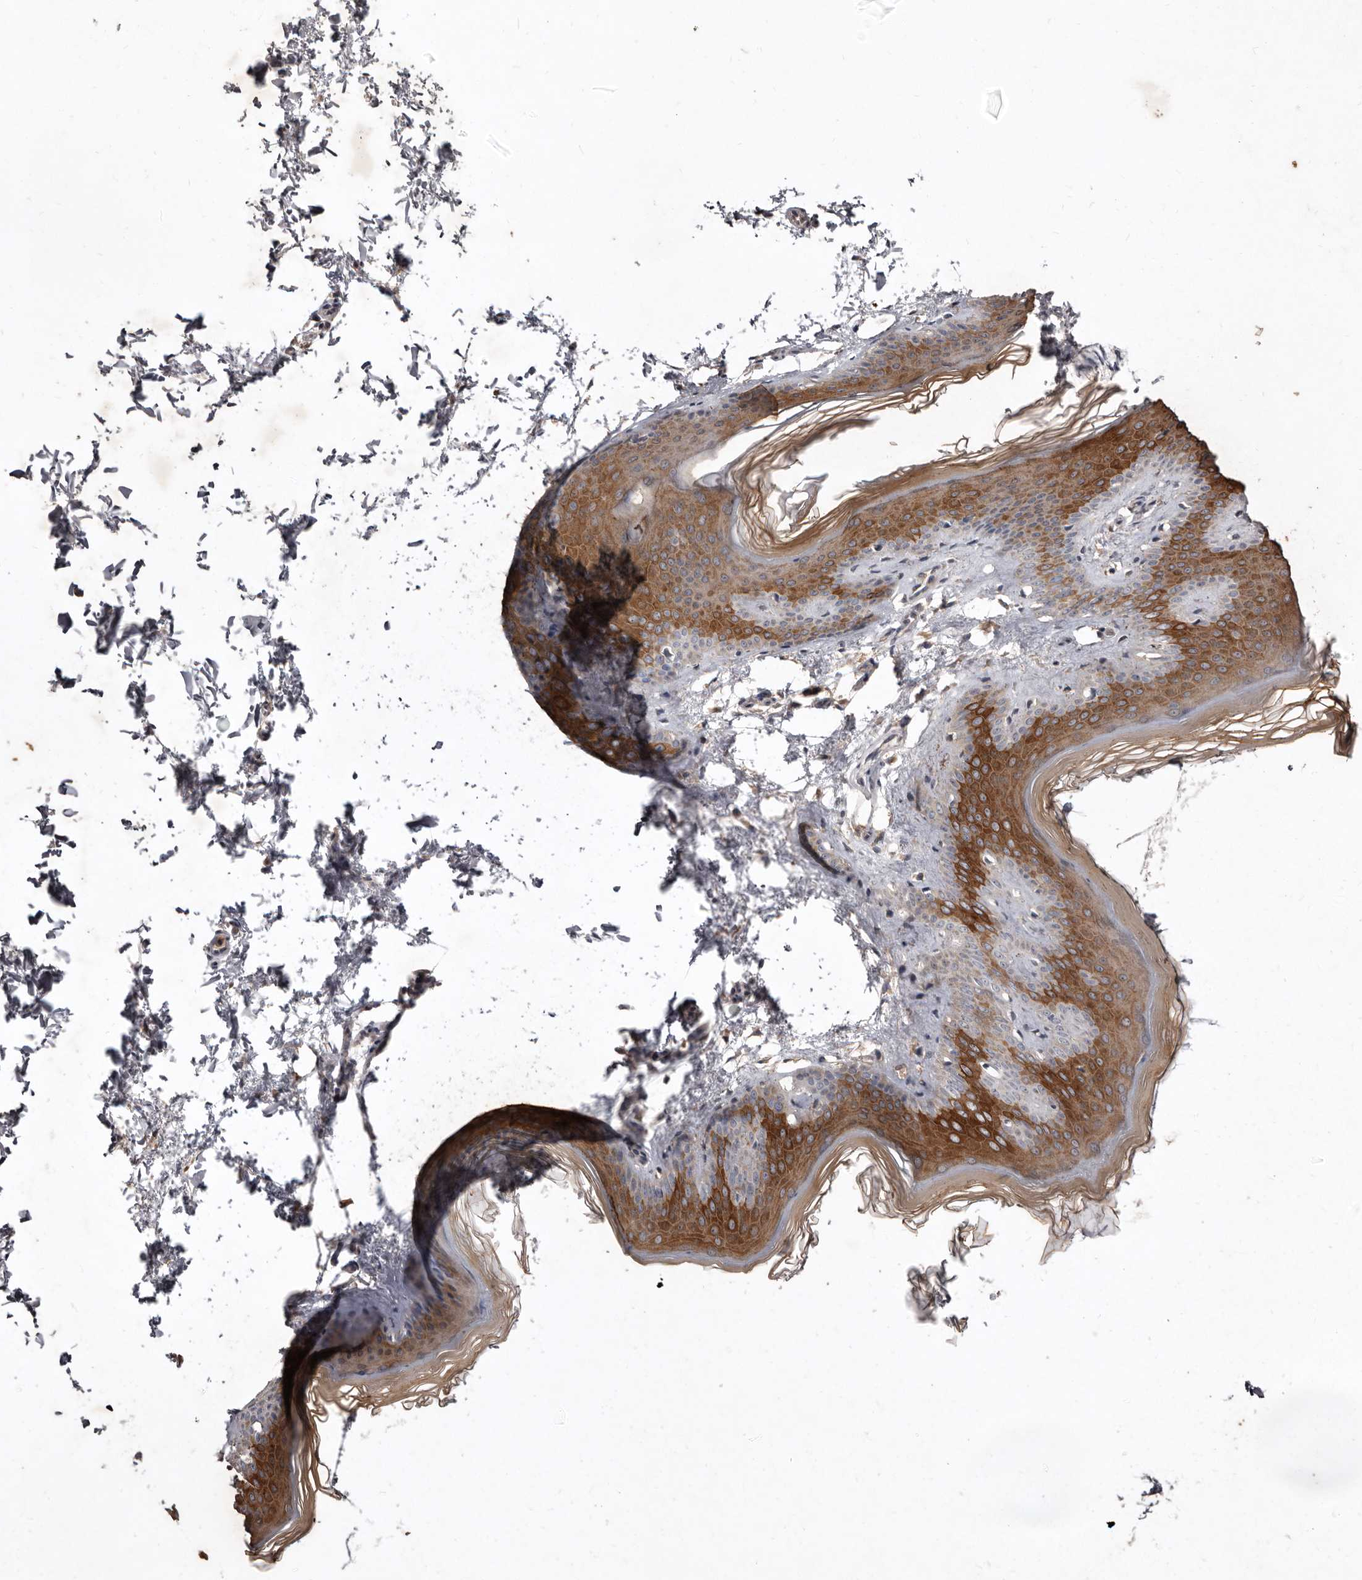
{"staining": {"intensity": "strong", "quantity": "25%-75%", "location": "cytoplasmic/membranous"}, "tissue": "skin", "cell_type": "Keratinocytes", "image_type": "normal", "snomed": [{"axis": "morphology", "description": "Normal tissue, NOS"}, {"axis": "topography", "description": "Skin"}], "caption": "Immunohistochemical staining of benign skin shows 25%-75% levels of strong cytoplasmic/membranous protein staining in approximately 25%-75% of keratinocytes. (Brightfield microscopy of DAB IHC at high magnification).", "gene": "FLAD1", "patient": {"sex": "female", "age": 27}}